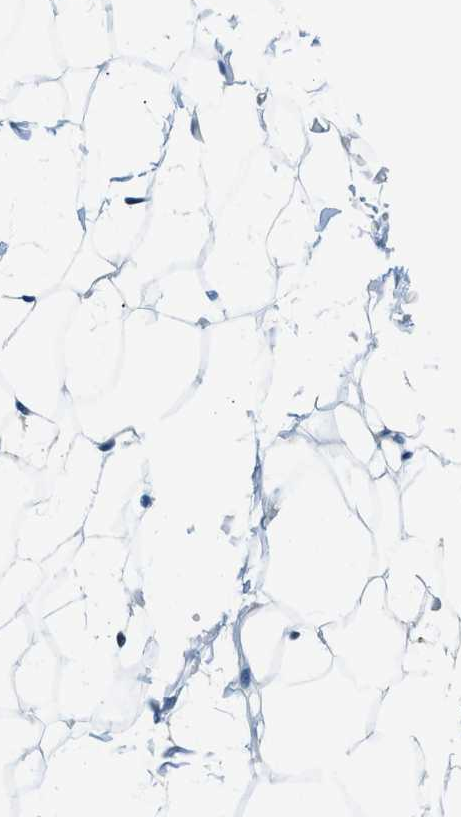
{"staining": {"intensity": "negative", "quantity": "none", "location": "none"}, "tissue": "adipose tissue", "cell_type": "Adipocytes", "image_type": "normal", "snomed": [{"axis": "morphology", "description": "Normal tissue, NOS"}, {"axis": "topography", "description": "Breast"}, {"axis": "topography", "description": "Soft tissue"}], "caption": "There is no significant expression in adipocytes of adipose tissue. (DAB IHC visualized using brightfield microscopy, high magnification).", "gene": "CBLB", "patient": {"sex": "female", "age": 75}}